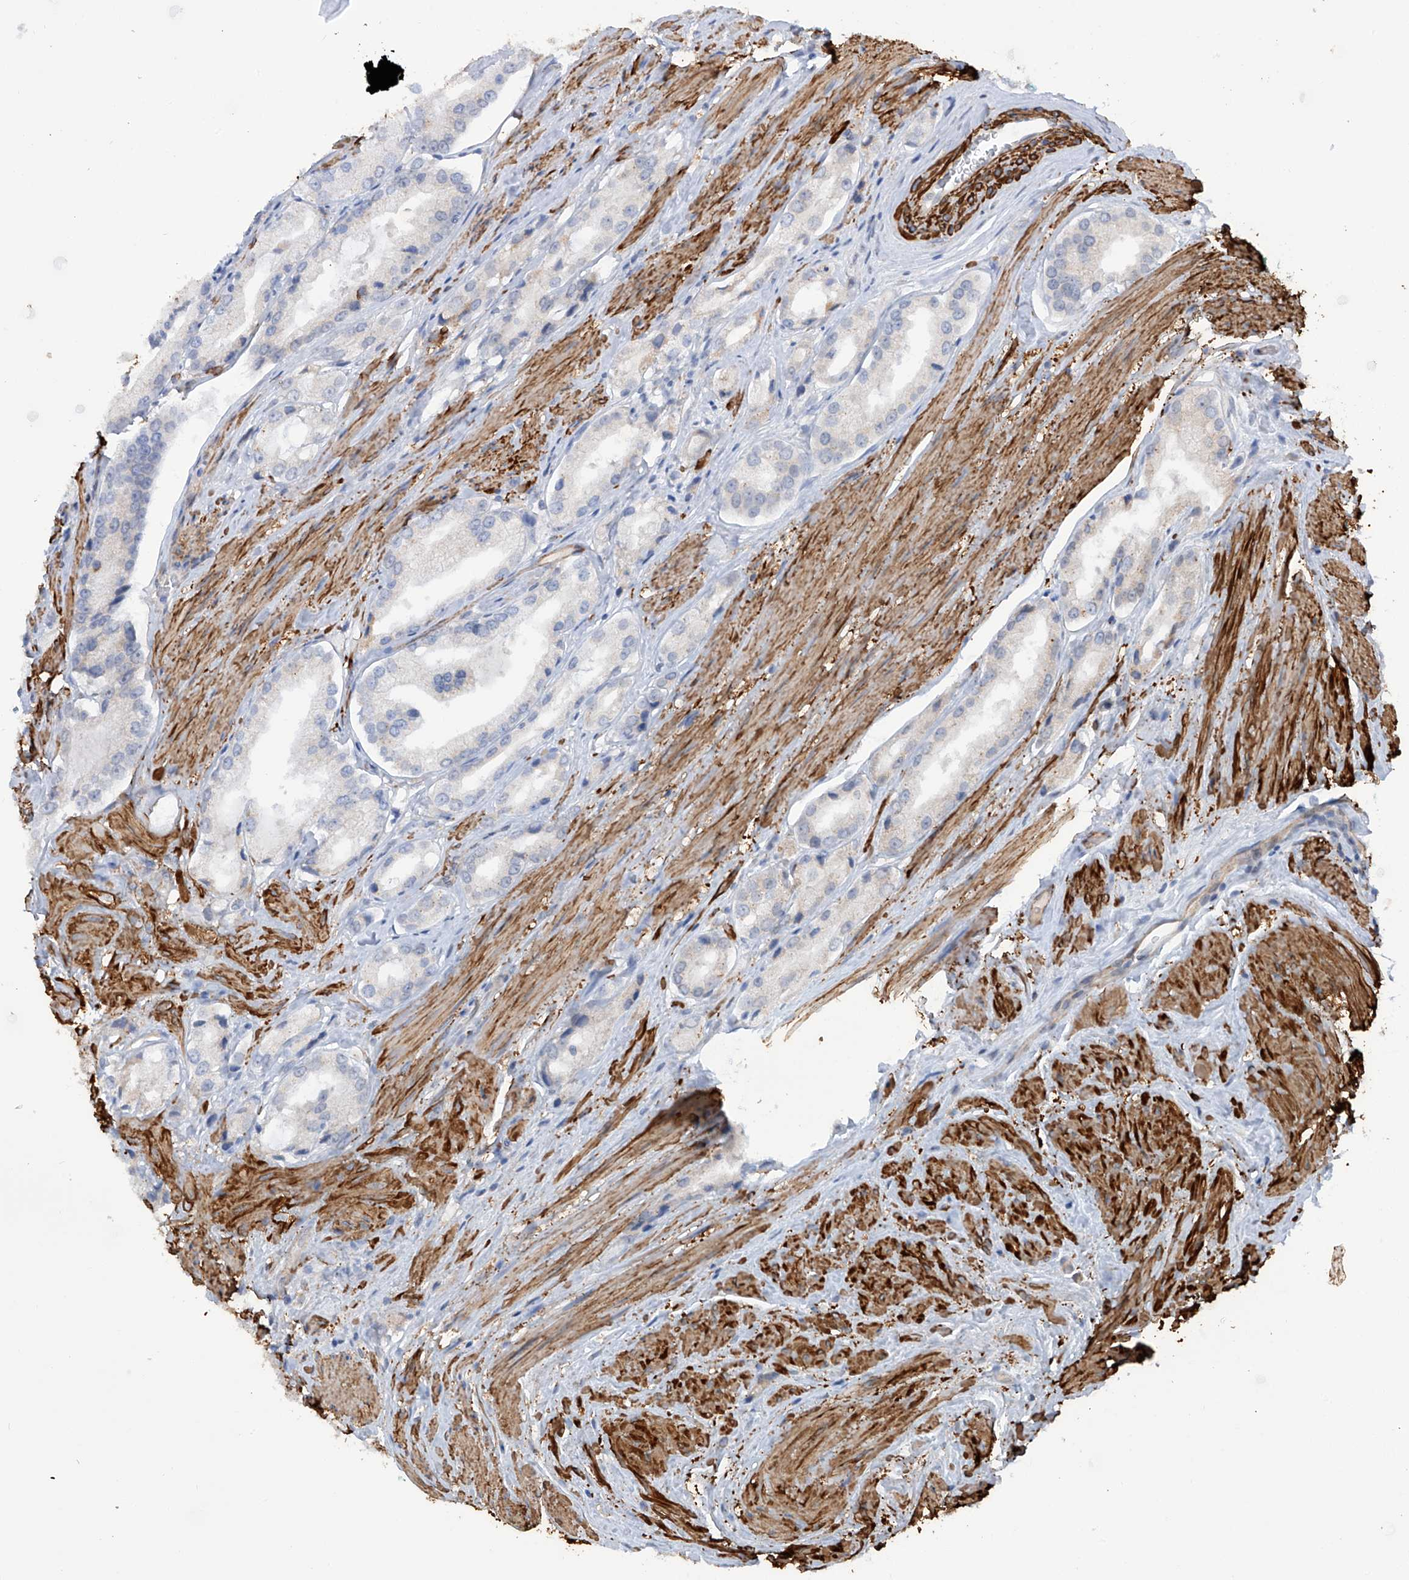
{"staining": {"intensity": "negative", "quantity": "none", "location": "none"}, "tissue": "prostate cancer", "cell_type": "Tumor cells", "image_type": "cancer", "snomed": [{"axis": "morphology", "description": "Adenocarcinoma, Low grade"}, {"axis": "topography", "description": "Prostate"}], "caption": "DAB immunohistochemical staining of human prostate cancer reveals no significant staining in tumor cells.", "gene": "ZNF490", "patient": {"sex": "male", "age": 54}}